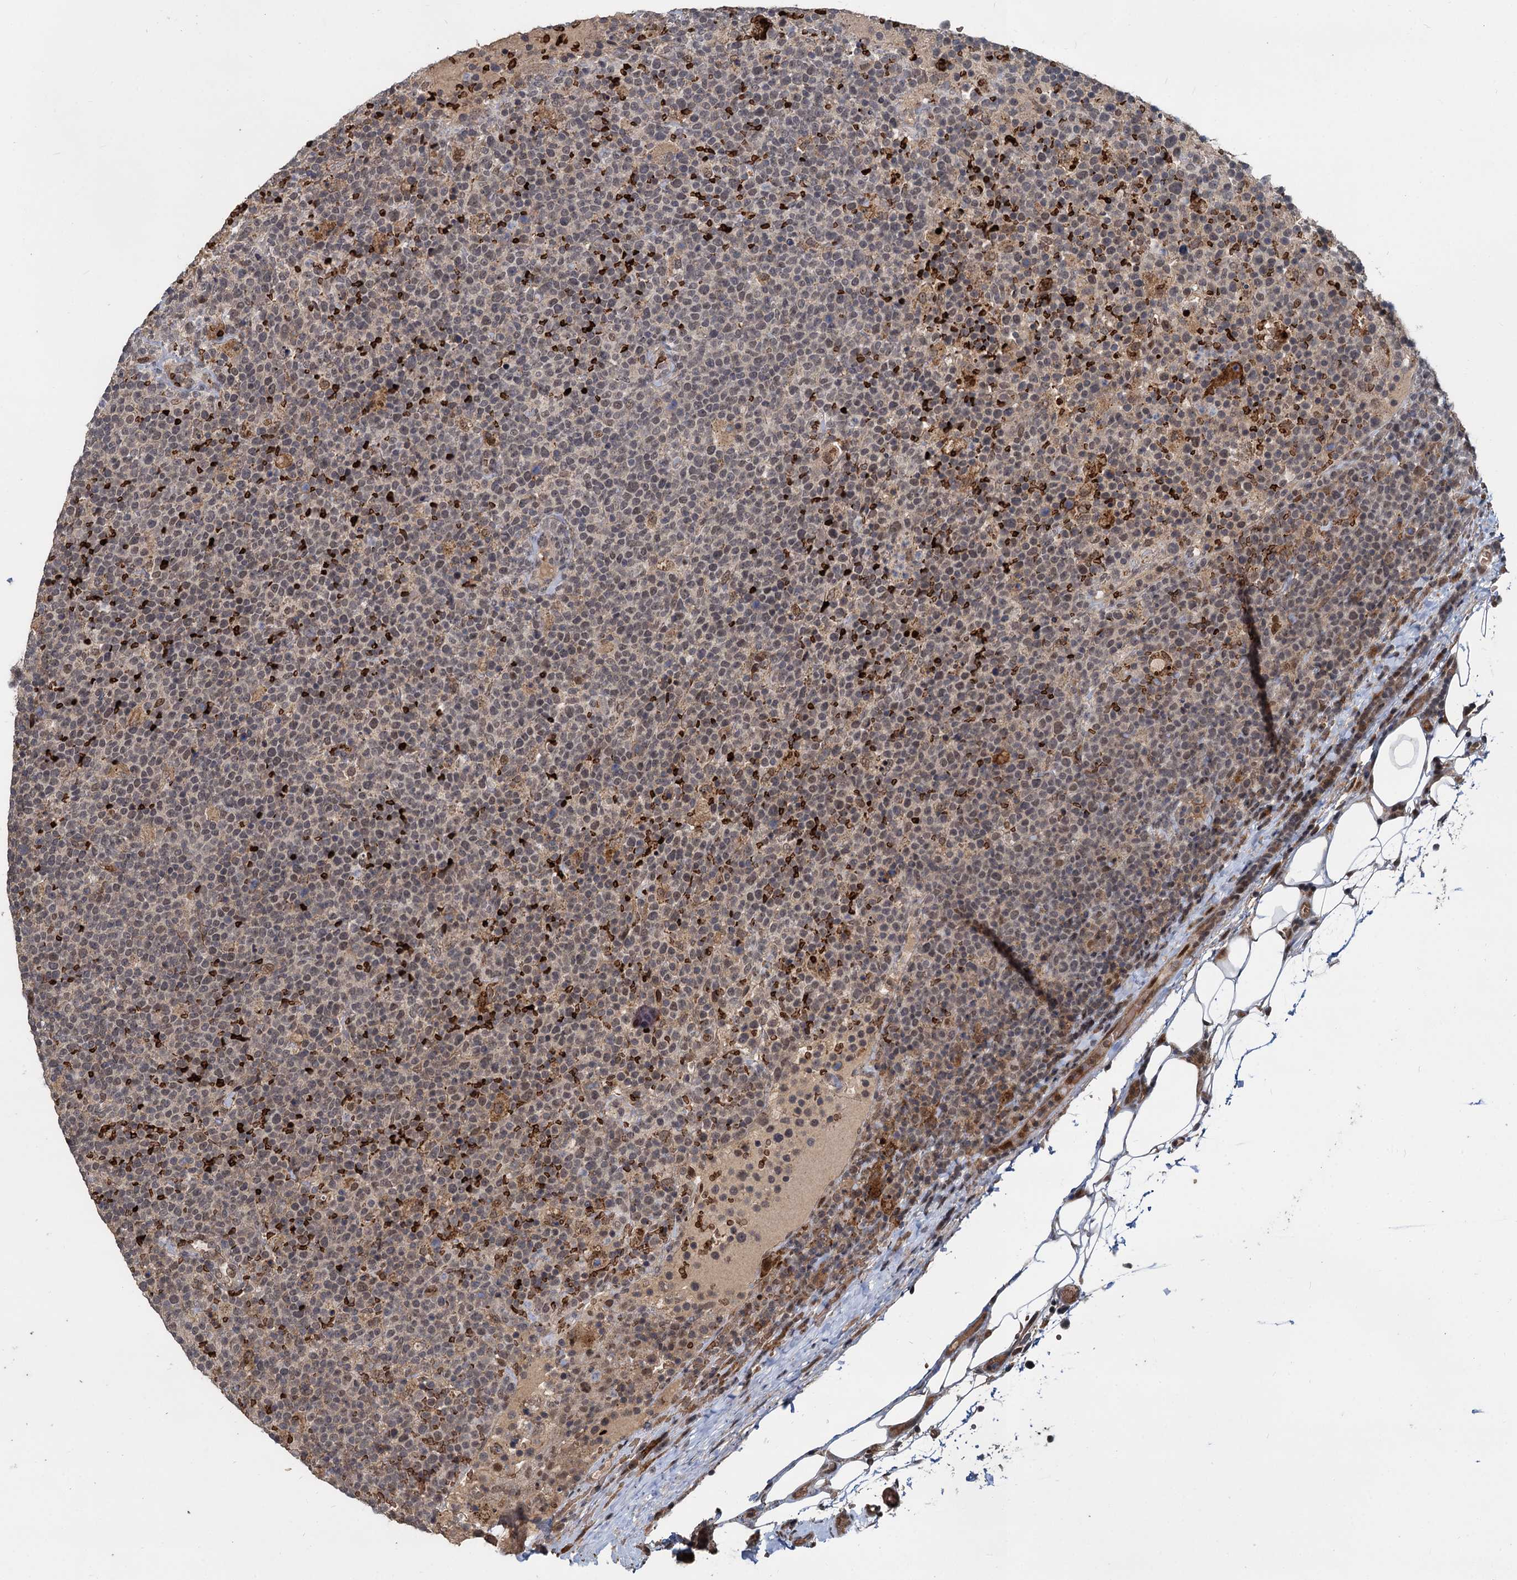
{"staining": {"intensity": "negative", "quantity": "none", "location": "none"}, "tissue": "lymphoma", "cell_type": "Tumor cells", "image_type": "cancer", "snomed": [{"axis": "morphology", "description": "Malignant lymphoma, non-Hodgkin's type, High grade"}, {"axis": "topography", "description": "Lymph node"}], "caption": "Immunohistochemistry photomicrograph of neoplastic tissue: lymphoma stained with DAB (3,3'-diaminobenzidine) shows no significant protein staining in tumor cells.", "gene": "FANCI", "patient": {"sex": "male", "age": 61}}